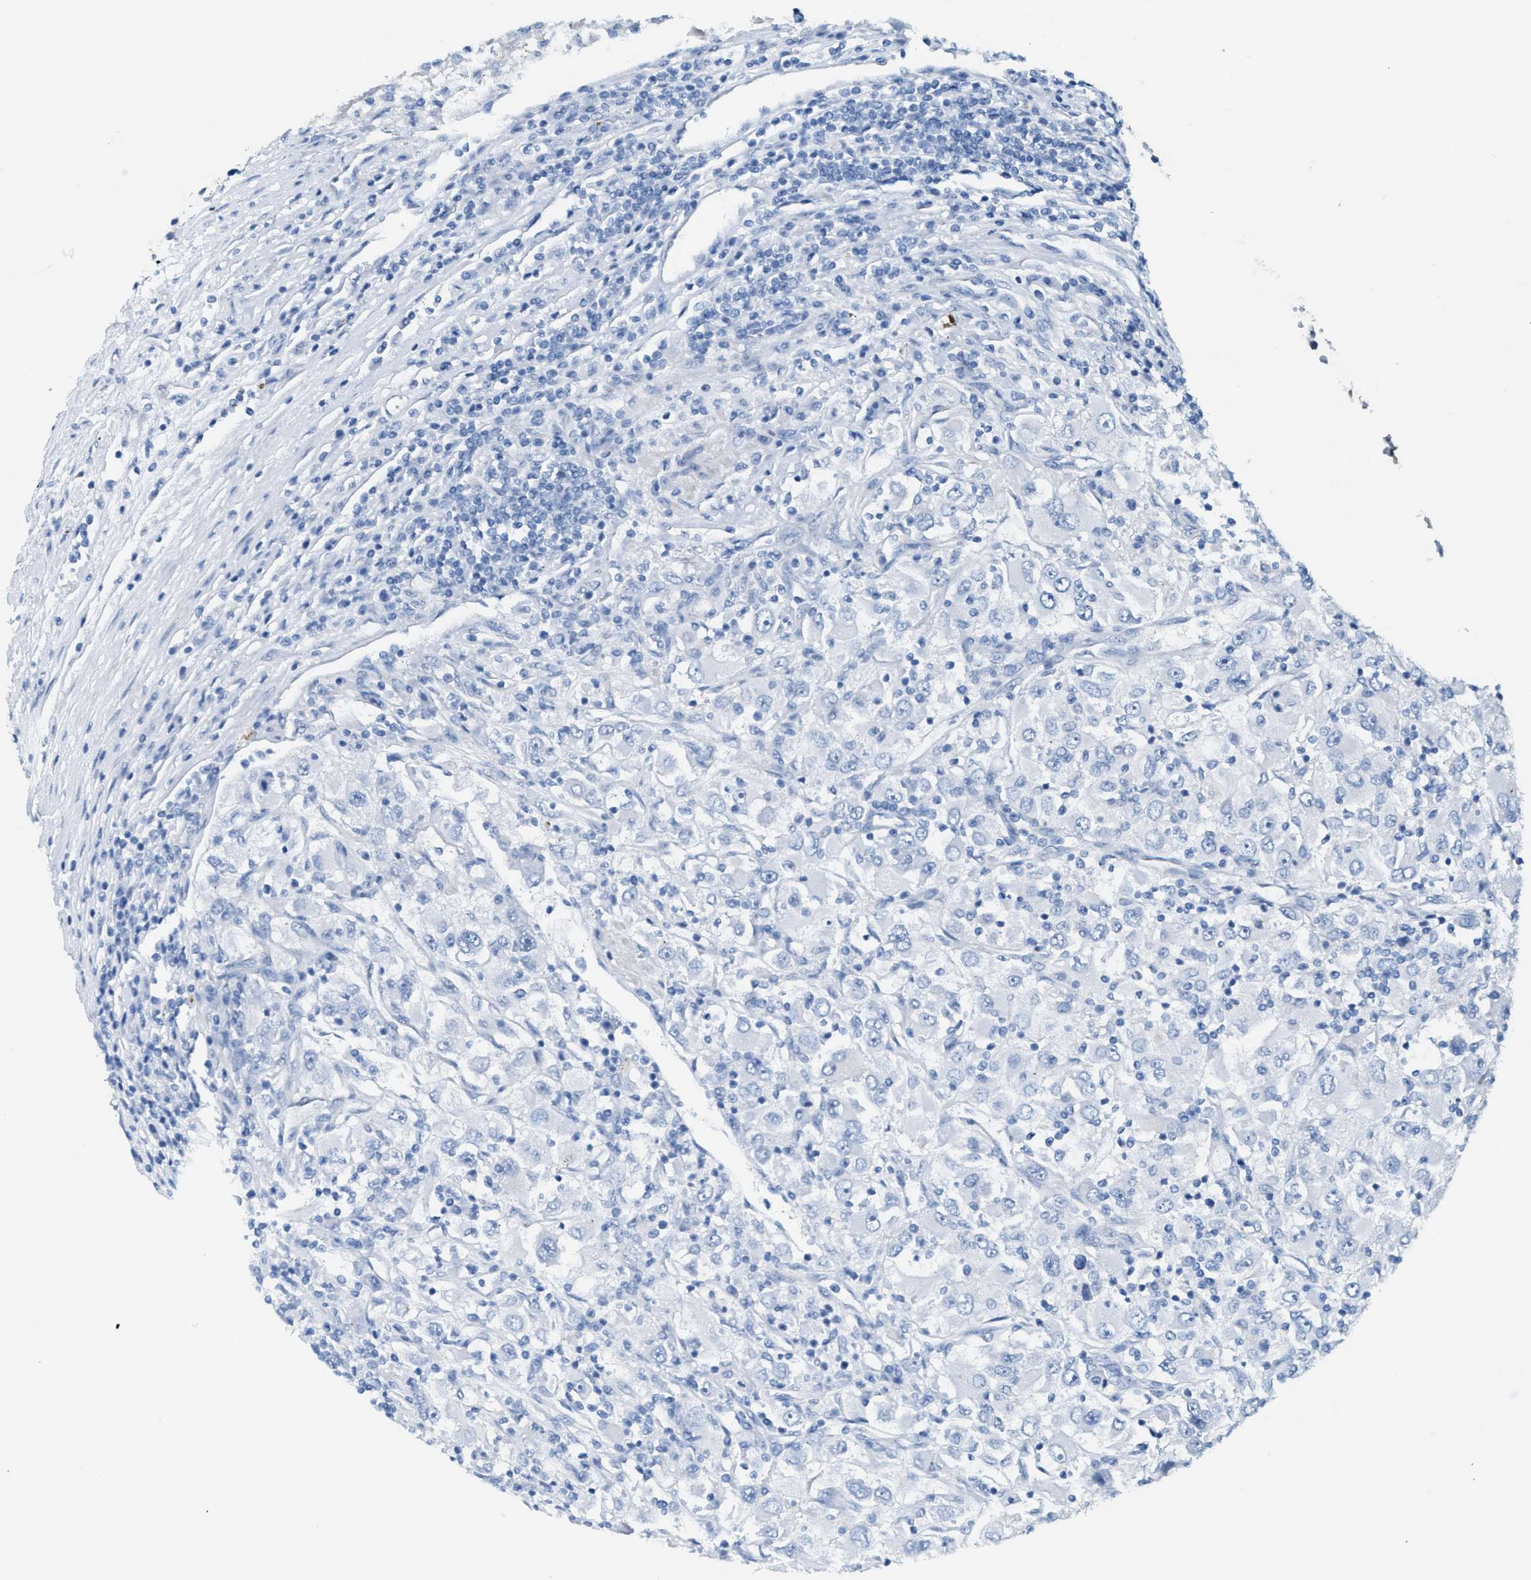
{"staining": {"intensity": "negative", "quantity": "none", "location": "none"}, "tissue": "renal cancer", "cell_type": "Tumor cells", "image_type": "cancer", "snomed": [{"axis": "morphology", "description": "Adenocarcinoma, NOS"}, {"axis": "topography", "description": "Kidney"}], "caption": "Renal adenocarcinoma stained for a protein using immunohistochemistry shows no positivity tumor cells.", "gene": "MPP3", "patient": {"sex": "female", "age": 52}}